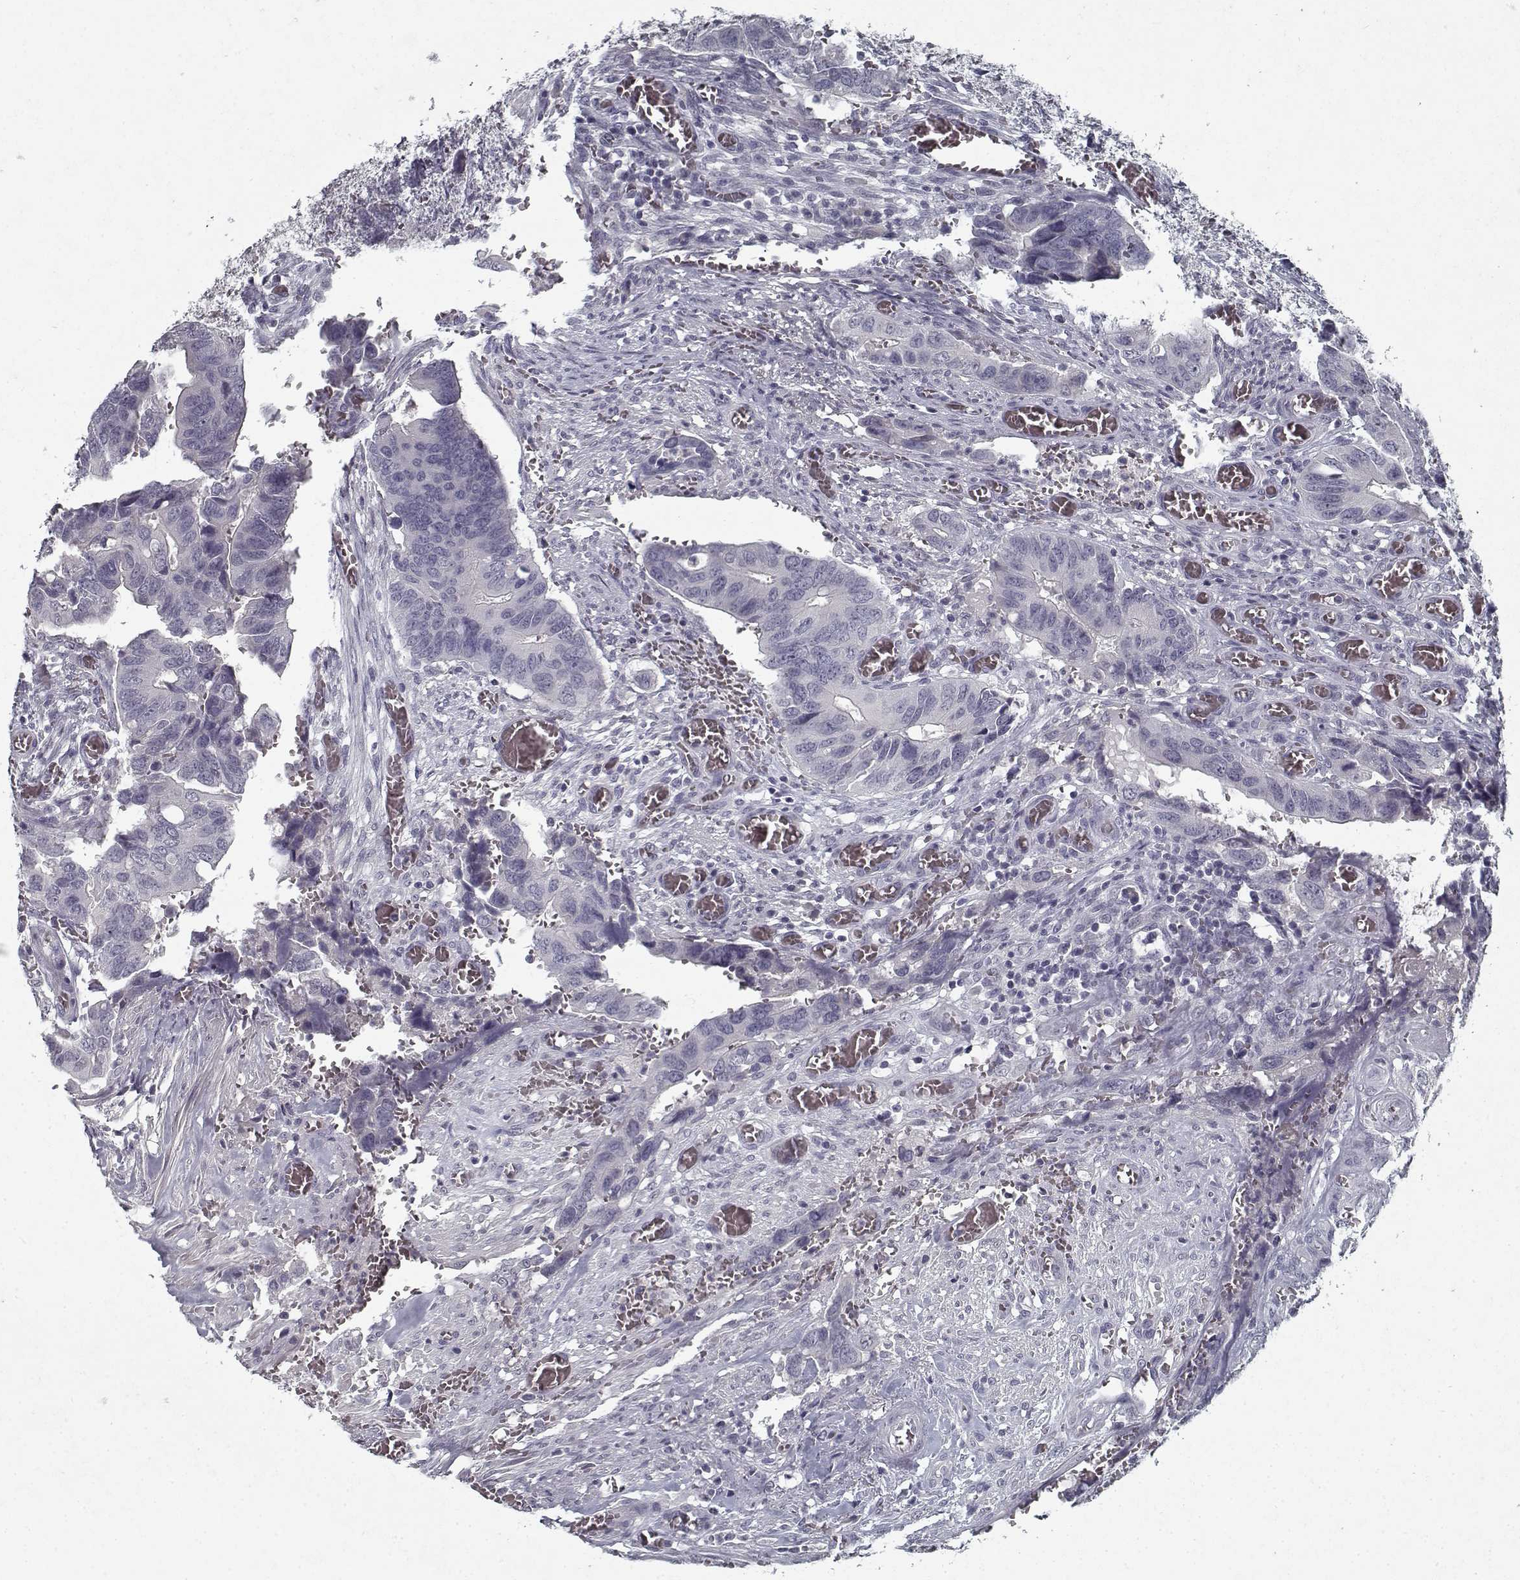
{"staining": {"intensity": "negative", "quantity": "none", "location": "none"}, "tissue": "colorectal cancer", "cell_type": "Tumor cells", "image_type": "cancer", "snomed": [{"axis": "morphology", "description": "Adenocarcinoma, NOS"}, {"axis": "topography", "description": "Colon"}], "caption": "DAB immunohistochemical staining of colorectal adenocarcinoma reveals no significant positivity in tumor cells.", "gene": "GAD2", "patient": {"sex": "male", "age": 49}}